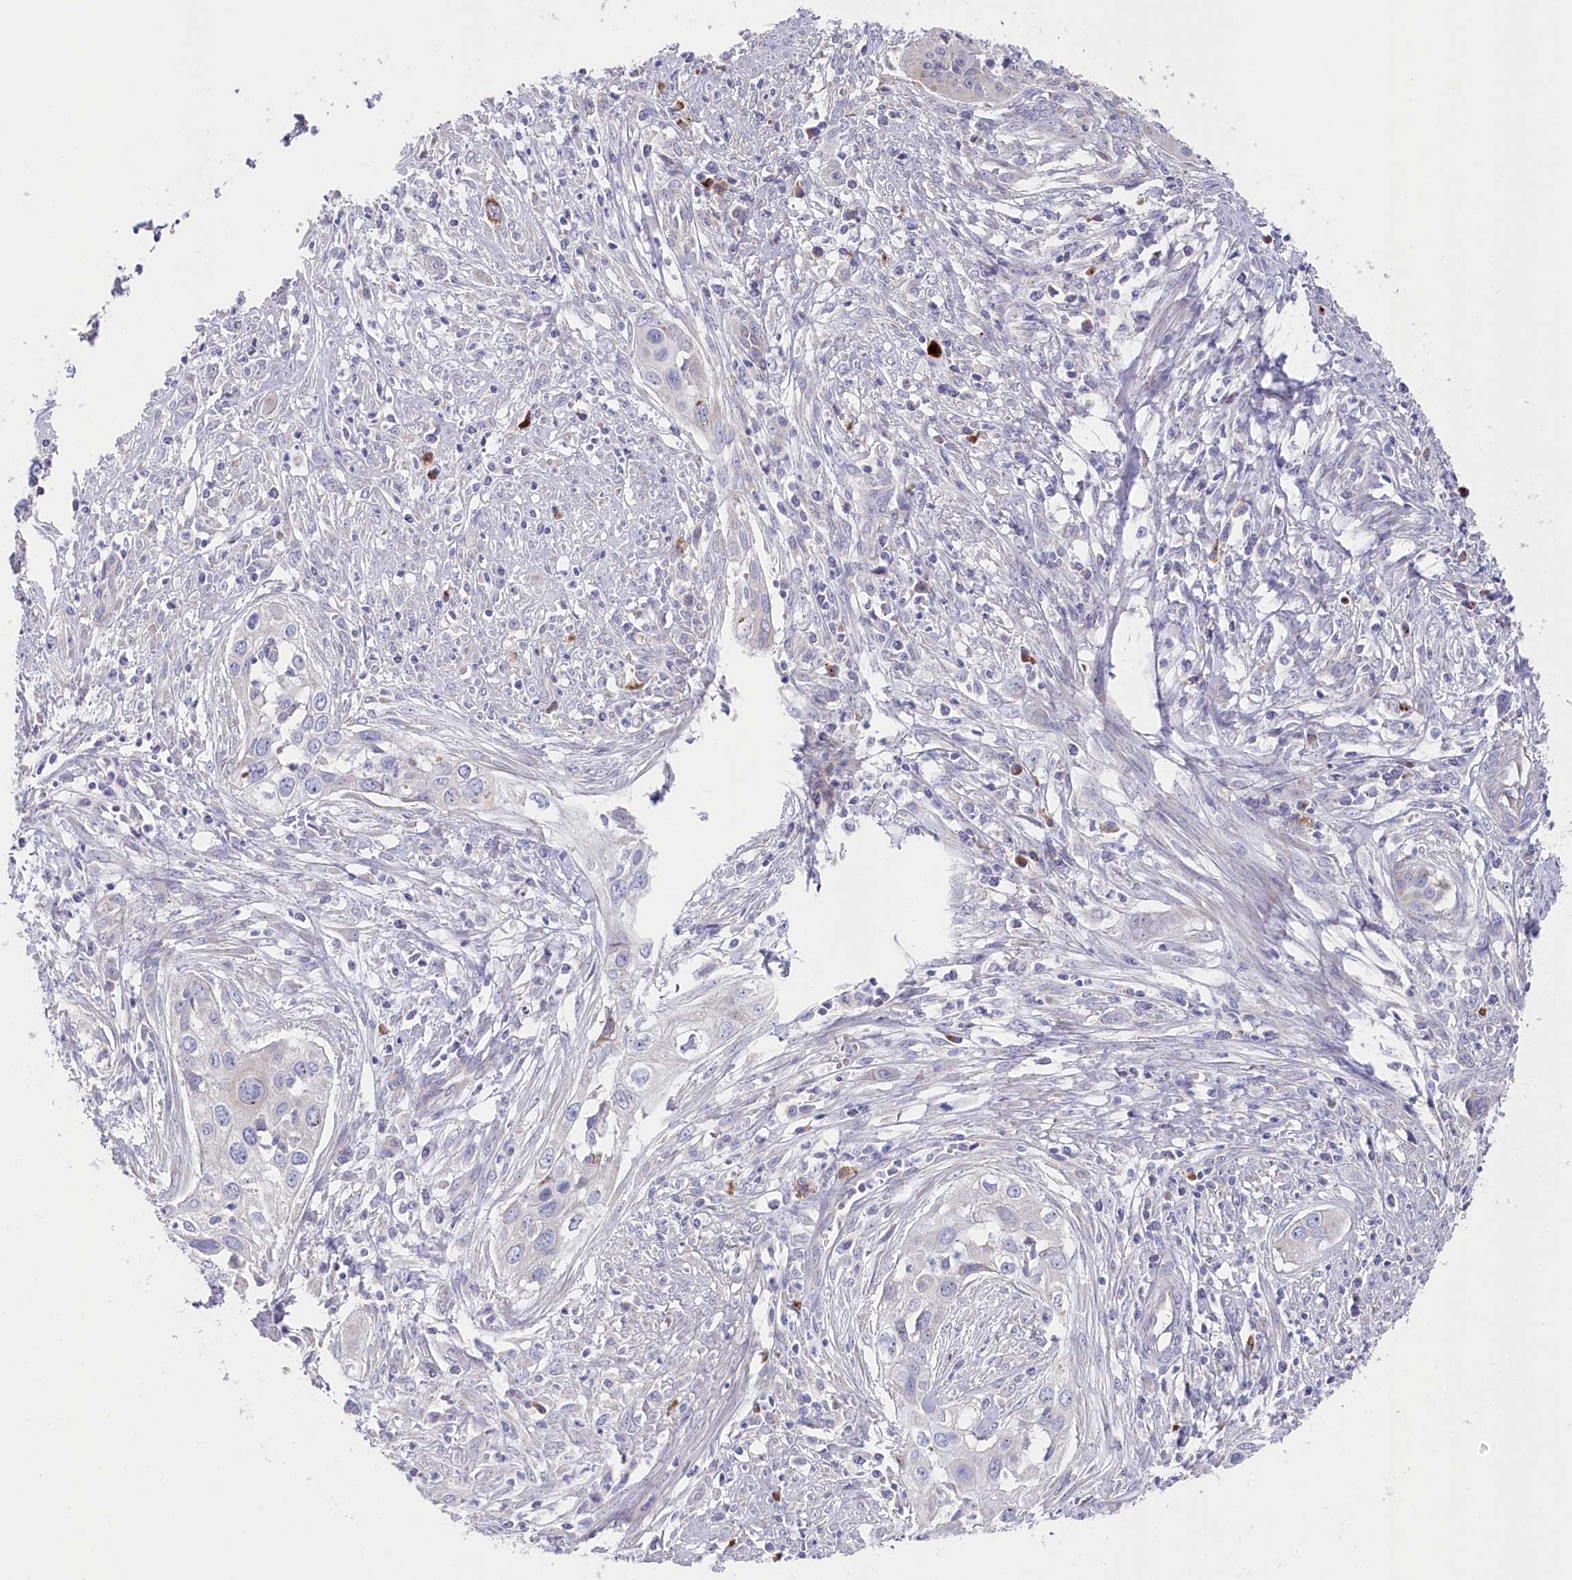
{"staining": {"intensity": "negative", "quantity": "none", "location": "none"}, "tissue": "cervical cancer", "cell_type": "Tumor cells", "image_type": "cancer", "snomed": [{"axis": "morphology", "description": "Squamous cell carcinoma, NOS"}, {"axis": "topography", "description": "Cervix"}], "caption": "DAB immunohistochemical staining of cervical squamous cell carcinoma displays no significant expression in tumor cells. (DAB (3,3'-diaminobenzidine) IHC with hematoxylin counter stain).", "gene": "POGLUT1", "patient": {"sex": "female", "age": 34}}